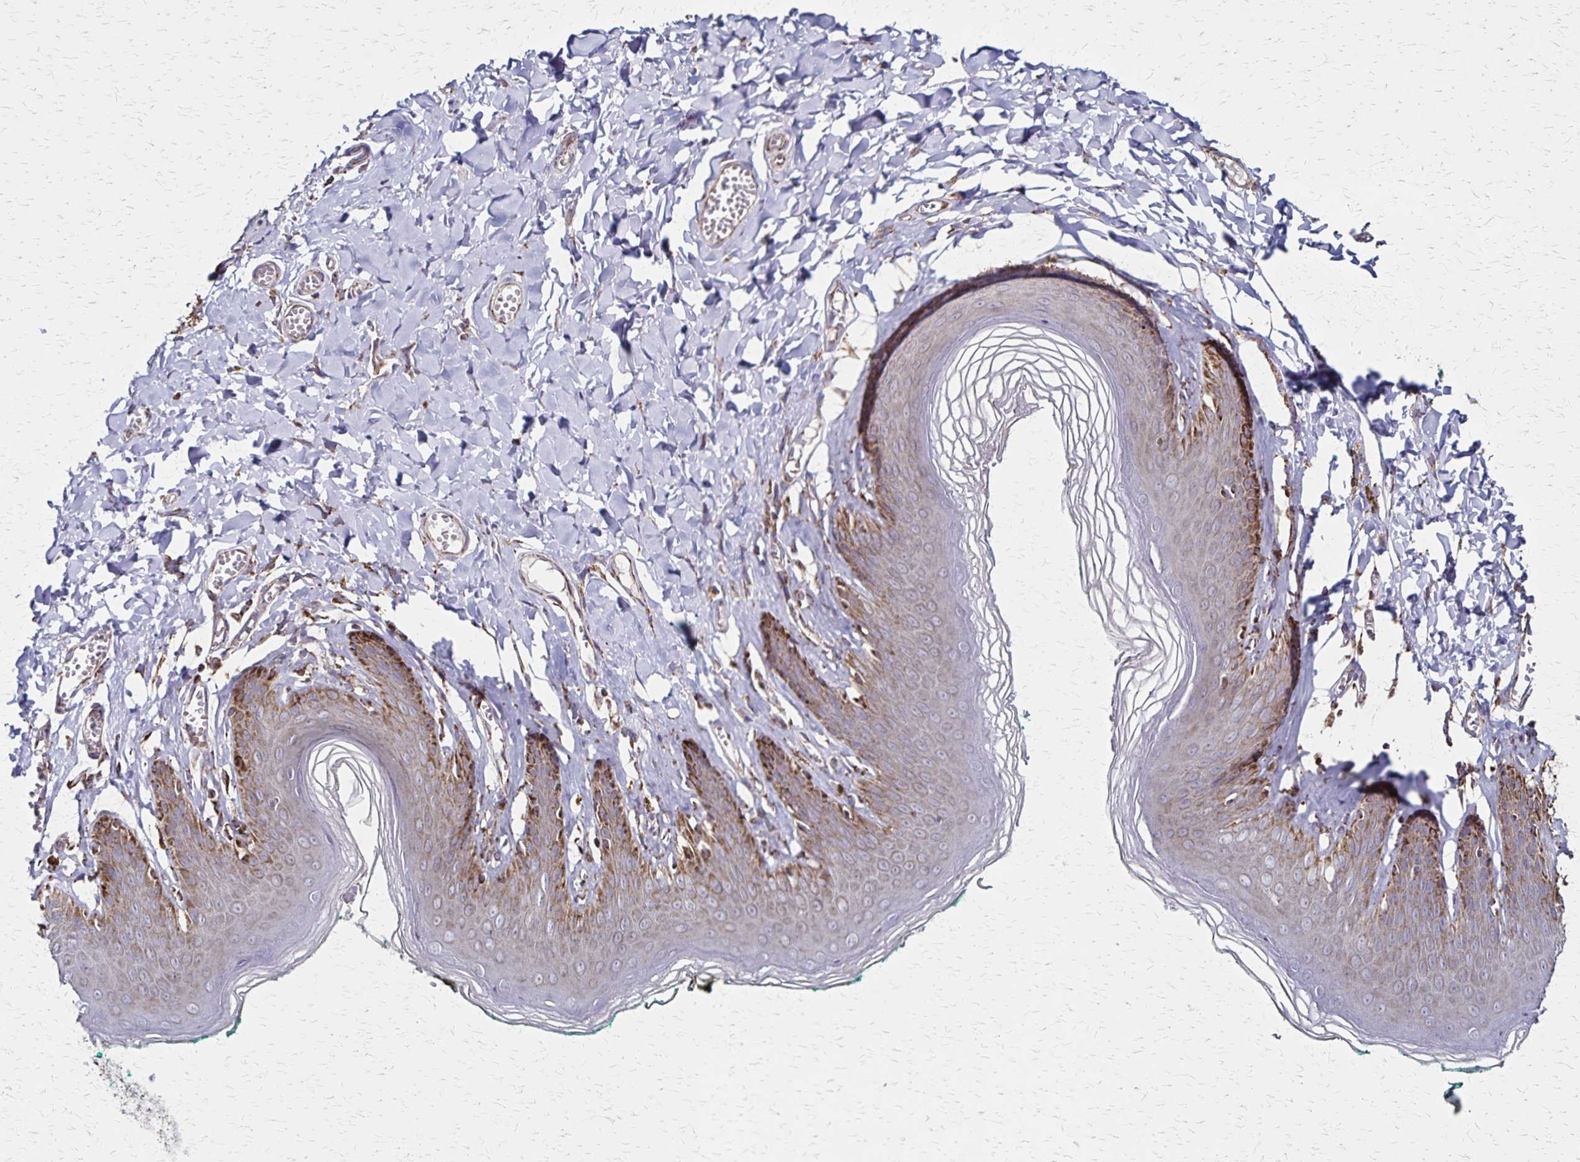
{"staining": {"intensity": "moderate", "quantity": "25%-75%", "location": "cytoplasmic/membranous"}, "tissue": "skin", "cell_type": "Epidermal cells", "image_type": "normal", "snomed": [{"axis": "morphology", "description": "Normal tissue, NOS"}, {"axis": "topography", "description": "Vulva"}, {"axis": "topography", "description": "Peripheral nerve tissue"}], "caption": "This photomicrograph exhibits unremarkable skin stained with immunohistochemistry (IHC) to label a protein in brown. The cytoplasmic/membranous of epidermal cells show moderate positivity for the protein. Nuclei are counter-stained blue.", "gene": "NFS1", "patient": {"sex": "female", "age": 66}}